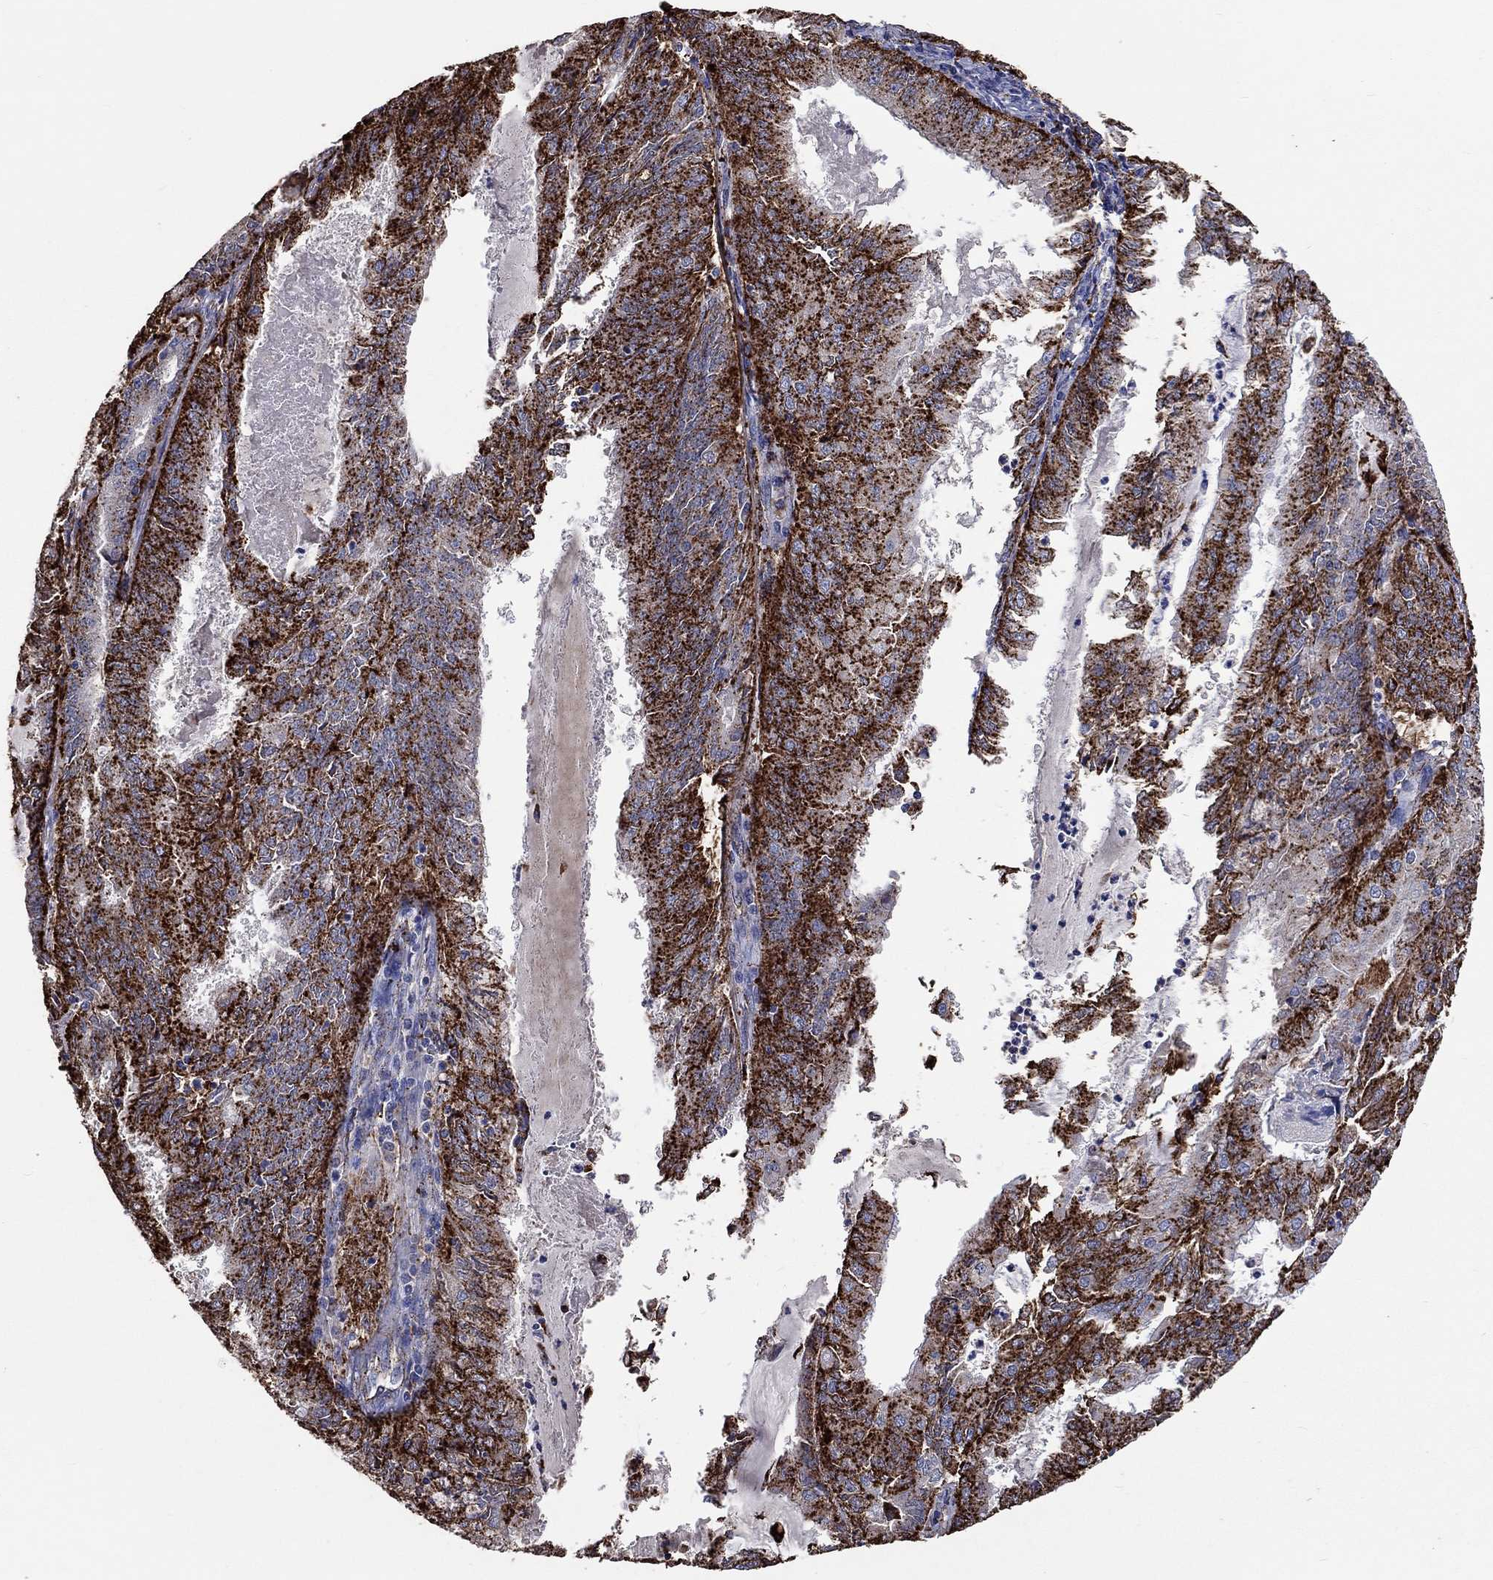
{"staining": {"intensity": "strong", "quantity": ">75%", "location": "cytoplasmic/membranous"}, "tissue": "endometrial cancer", "cell_type": "Tumor cells", "image_type": "cancer", "snomed": [{"axis": "morphology", "description": "Adenocarcinoma, NOS"}, {"axis": "topography", "description": "Endometrium"}], "caption": "Immunohistochemistry (IHC) (DAB (3,3'-diaminobenzidine)) staining of endometrial cancer (adenocarcinoma) exhibits strong cytoplasmic/membranous protein positivity in about >75% of tumor cells.", "gene": "CTSB", "patient": {"sex": "female", "age": 57}}